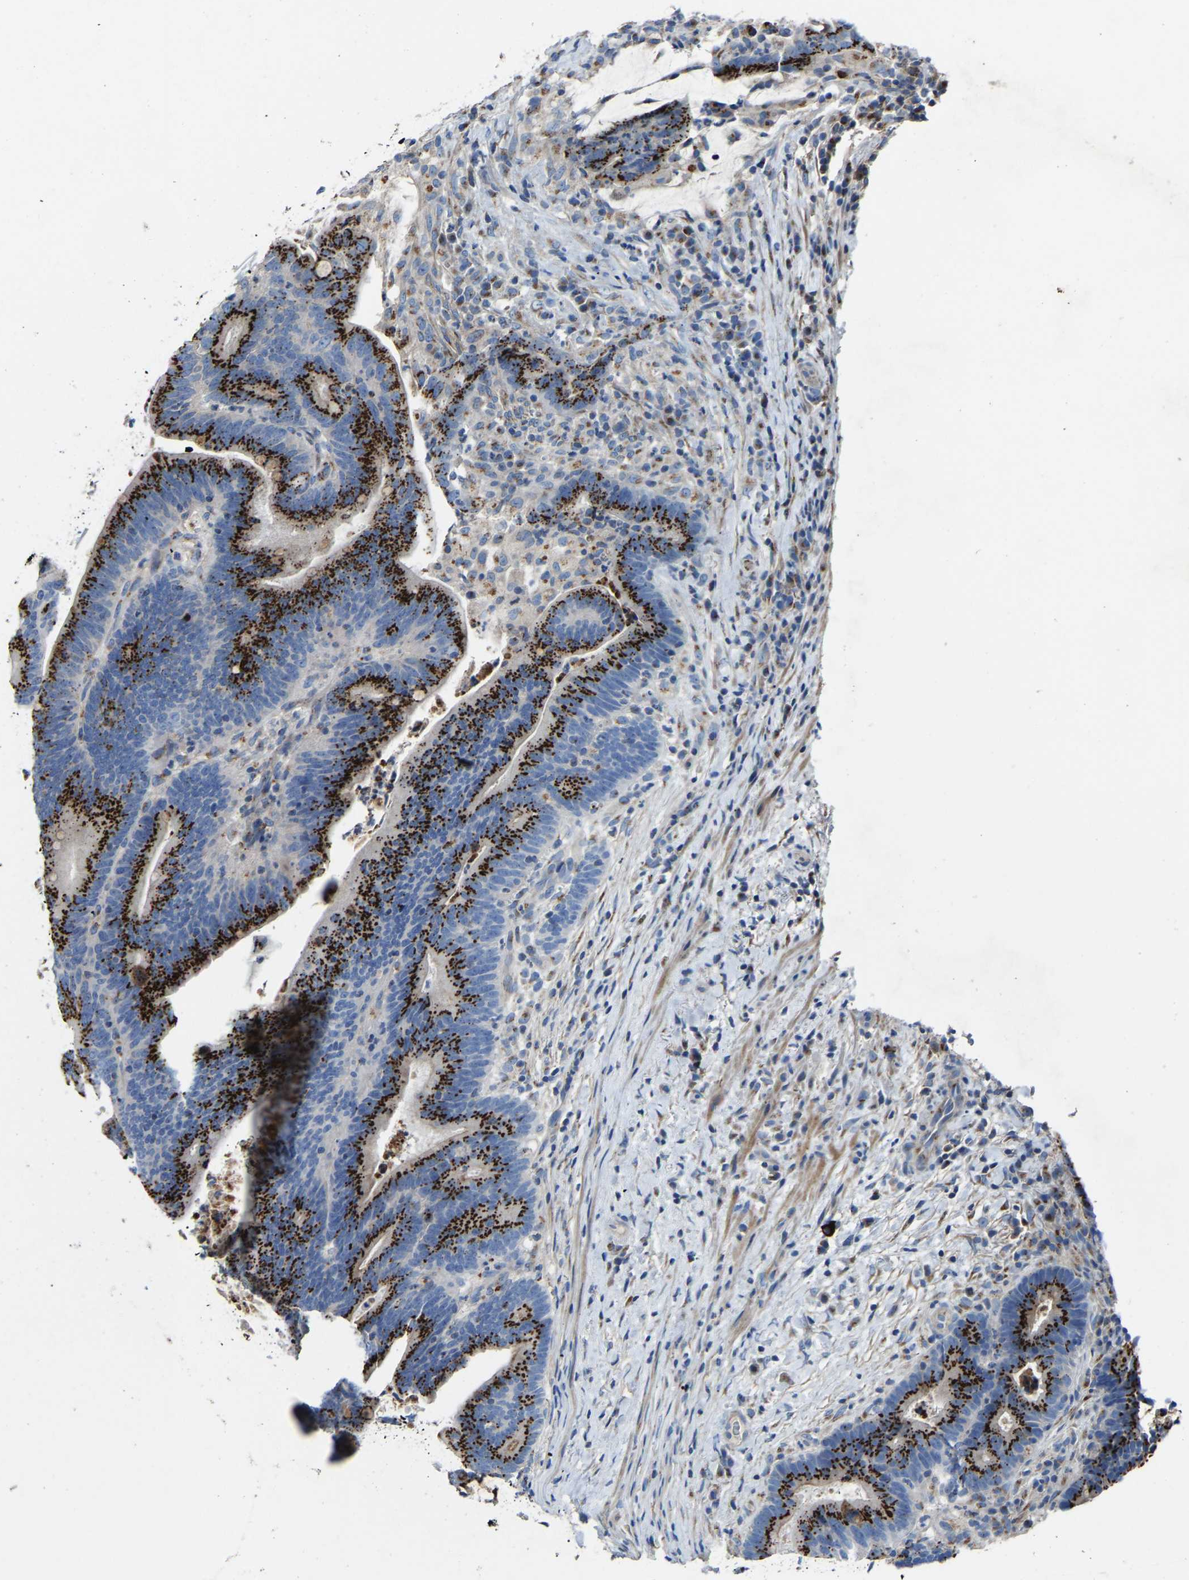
{"staining": {"intensity": "strong", "quantity": ">75%", "location": "cytoplasmic/membranous"}, "tissue": "colorectal cancer", "cell_type": "Tumor cells", "image_type": "cancer", "snomed": [{"axis": "morphology", "description": "Adenocarcinoma, NOS"}, {"axis": "topography", "description": "Colon"}], "caption": "Immunohistochemistry (IHC) image of neoplastic tissue: human colorectal adenocarcinoma stained using immunohistochemistry (IHC) demonstrates high levels of strong protein expression localized specifically in the cytoplasmic/membranous of tumor cells, appearing as a cytoplasmic/membranous brown color.", "gene": "CANT1", "patient": {"sex": "female", "age": 66}}